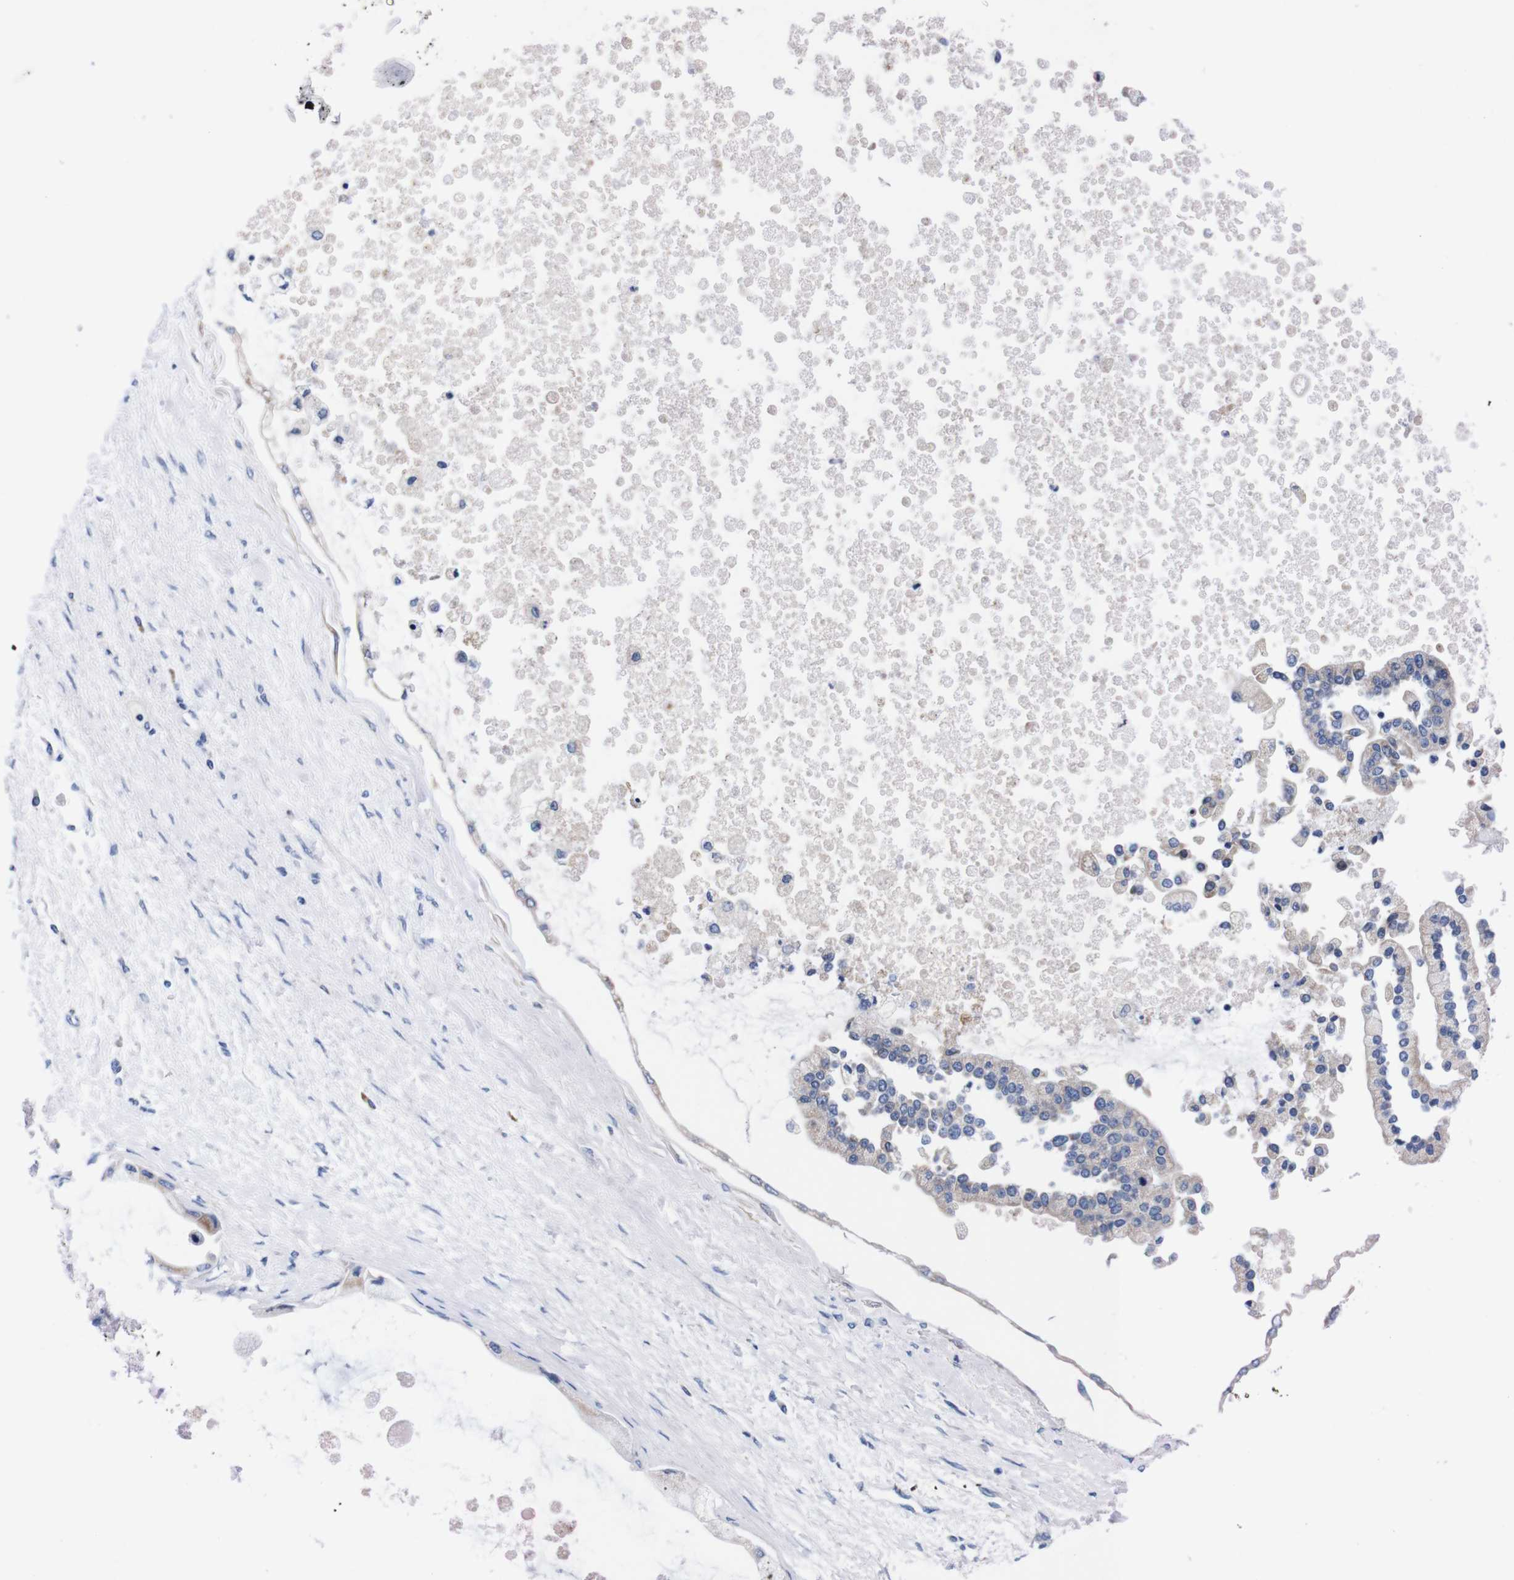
{"staining": {"intensity": "negative", "quantity": "none", "location": "none"}, "tissue": "liver cancer", "cell_type": "Tumor cells", "image_type": "cancer", "snomed": [{"axis": "morphology", "description": "Cholangiocarcinoma"}, {"axis": "topography", "description": "Liver"}], "caption": "The micrograph reveals no significant positivity in tumor cells of liver cancer (cholangiocarcinoma).", "gene": "FAM210A", "patient": {"sex": "male", "age": 50}}